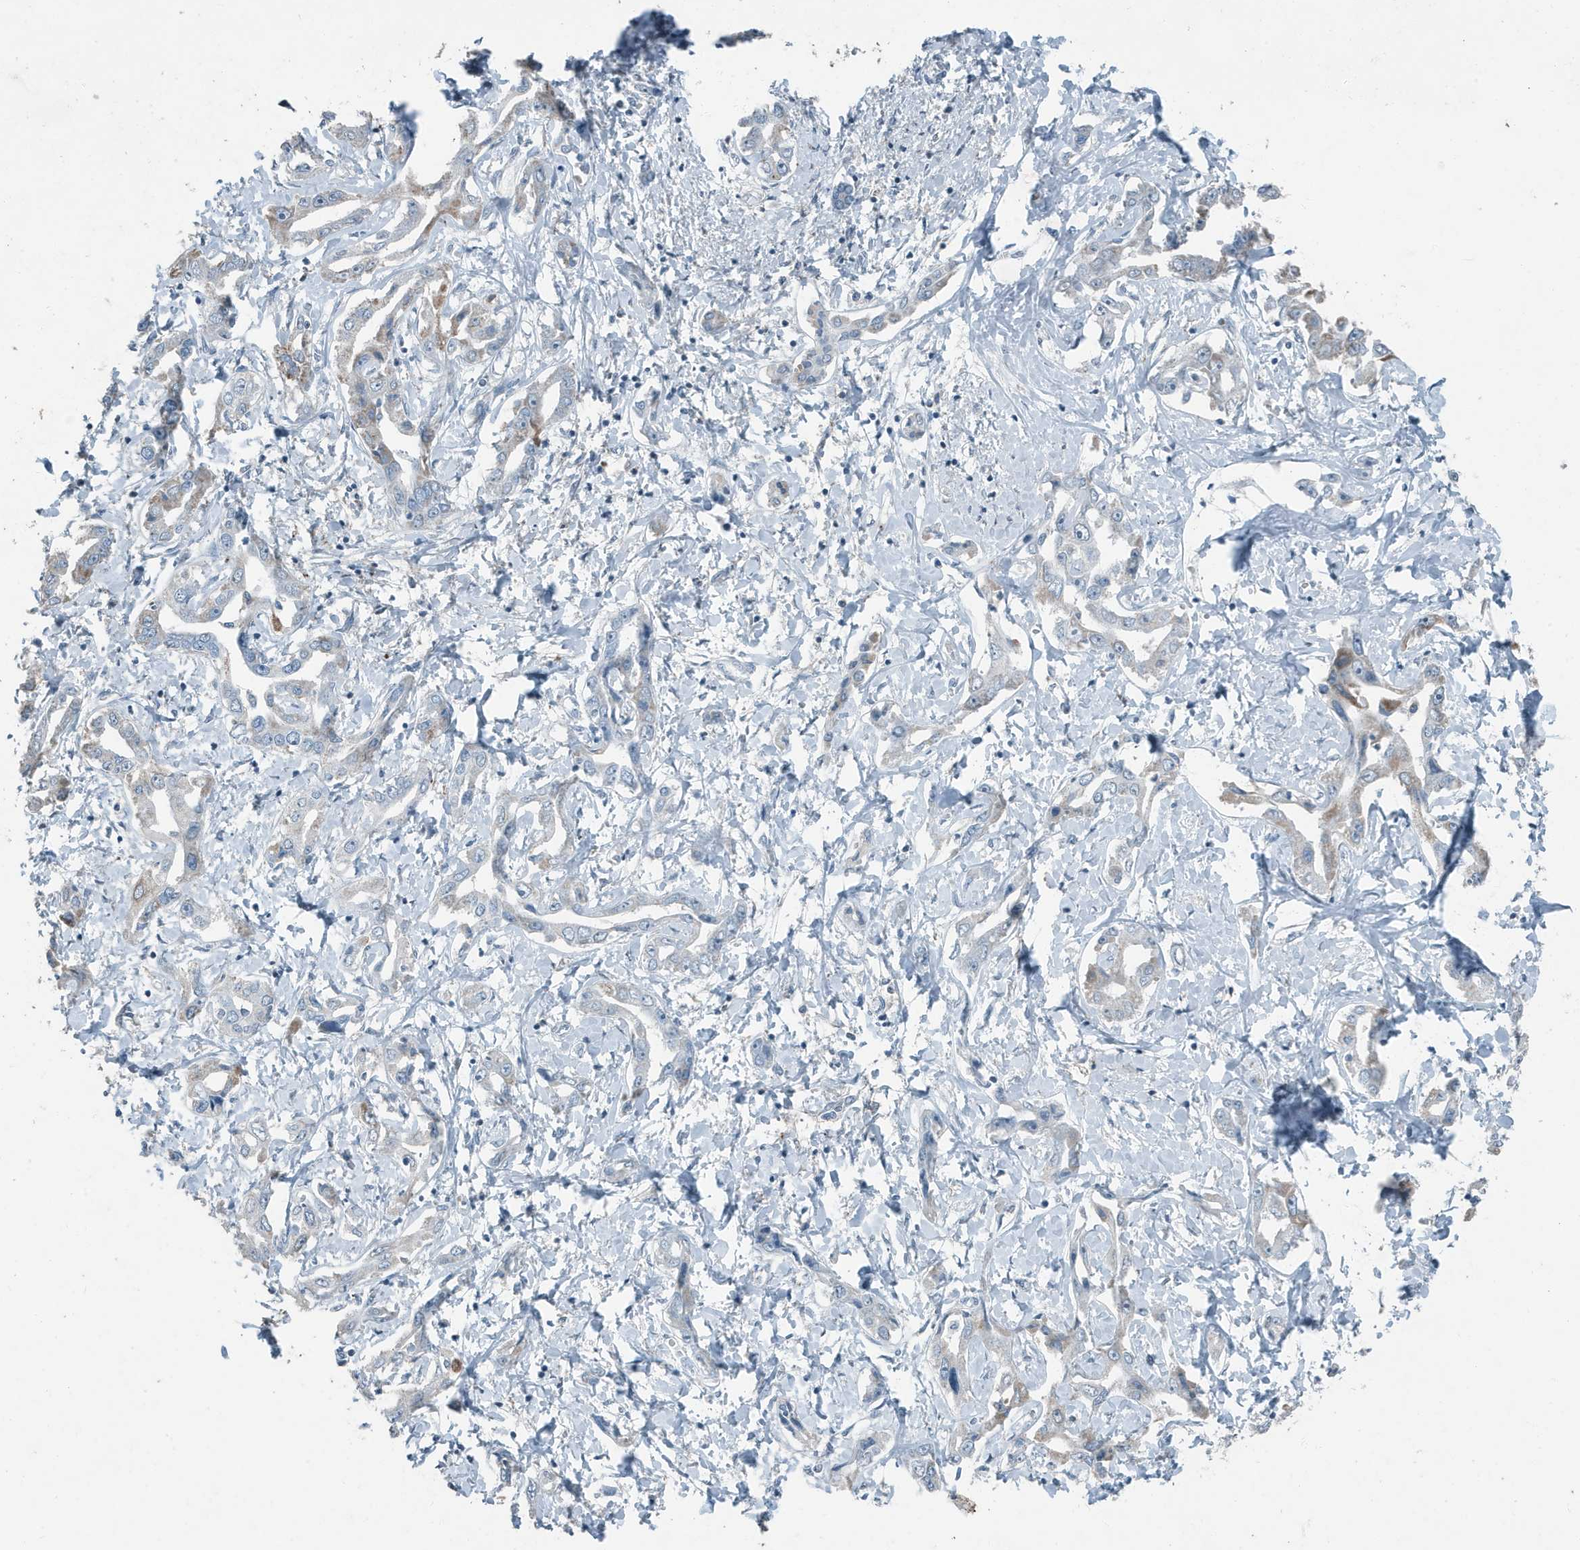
{"staining": {"intensity": "weak", "quantity": "25%-75%", "location": "cytoplasmic/membranous"}, "tissue": "liver cancer", "cell_type": "Tumor cells", "image_type": "cancer", "snomed": [{"axis": "morphology", "description": "Cholangiocarcinoma"}, {"axis": "topography", "description": "Liver"}], "caption": "Protein expression analysis of liver cancer shows weak cytoplasmic/membranous positivity in about 25%-75% of tumor cells.", "gene": "FAM162A", "patient": {"sex": "male", "age": 59}}